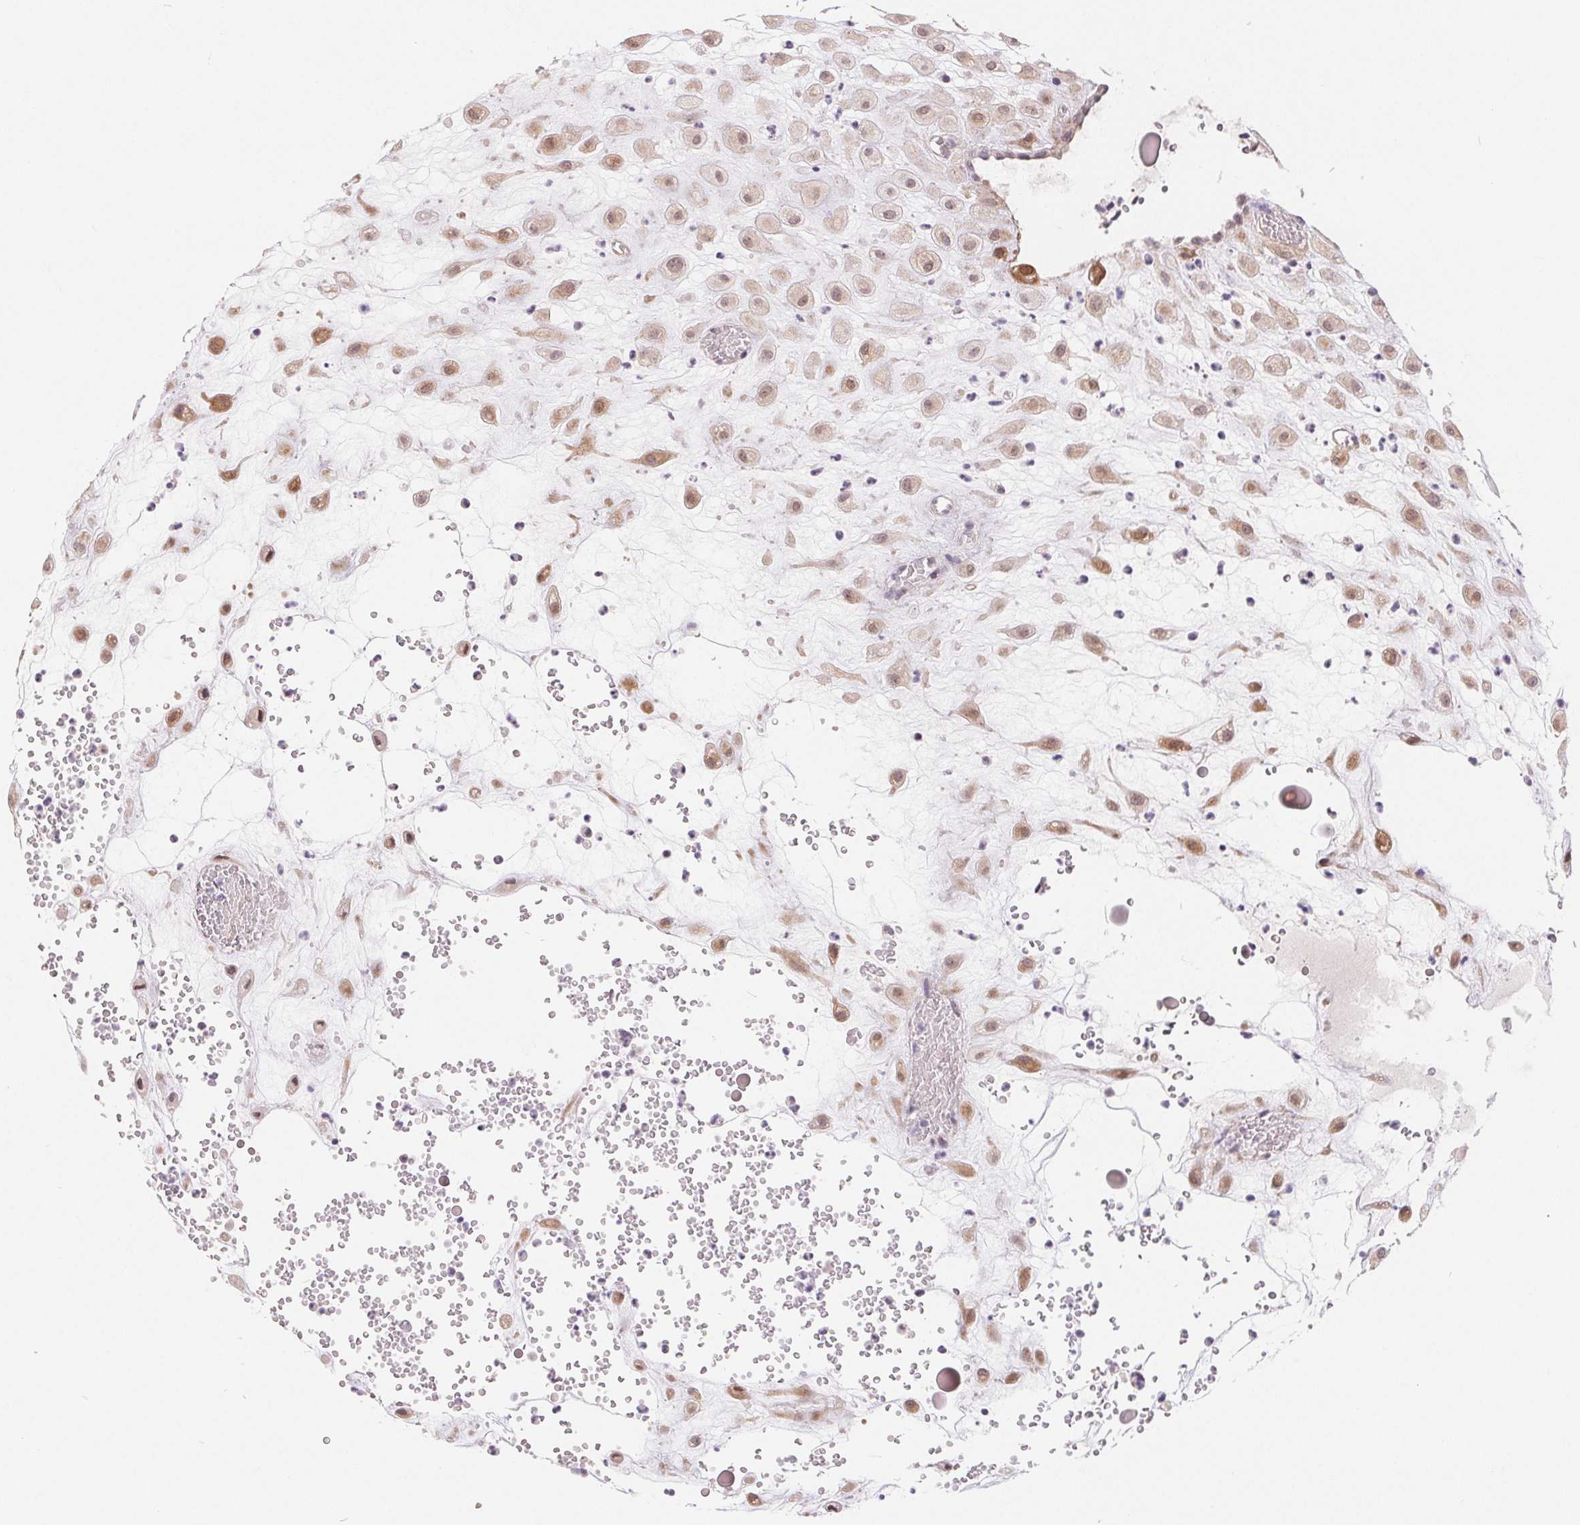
{"staining": {"intensity": "moderate", "quantity": ">75%", "location": "cytoplasmic/membranous,nuclear"}, "tissue": "placenta", "cell_type": "Decidual cells", "image_type": "normal", "snomed": [{"axis": "morphology", "description": "Normal tissue, NOS"}, {"axis": "topography", "description": "Placenta"}], "caption": "This is an image of IHC staining of benign placenta, which shows moderate expression in the cytoplasmic/membranous,nuclear of decidual cells.", "gene": "NRG2", "patient": {"sex": "female", "age": 24}}